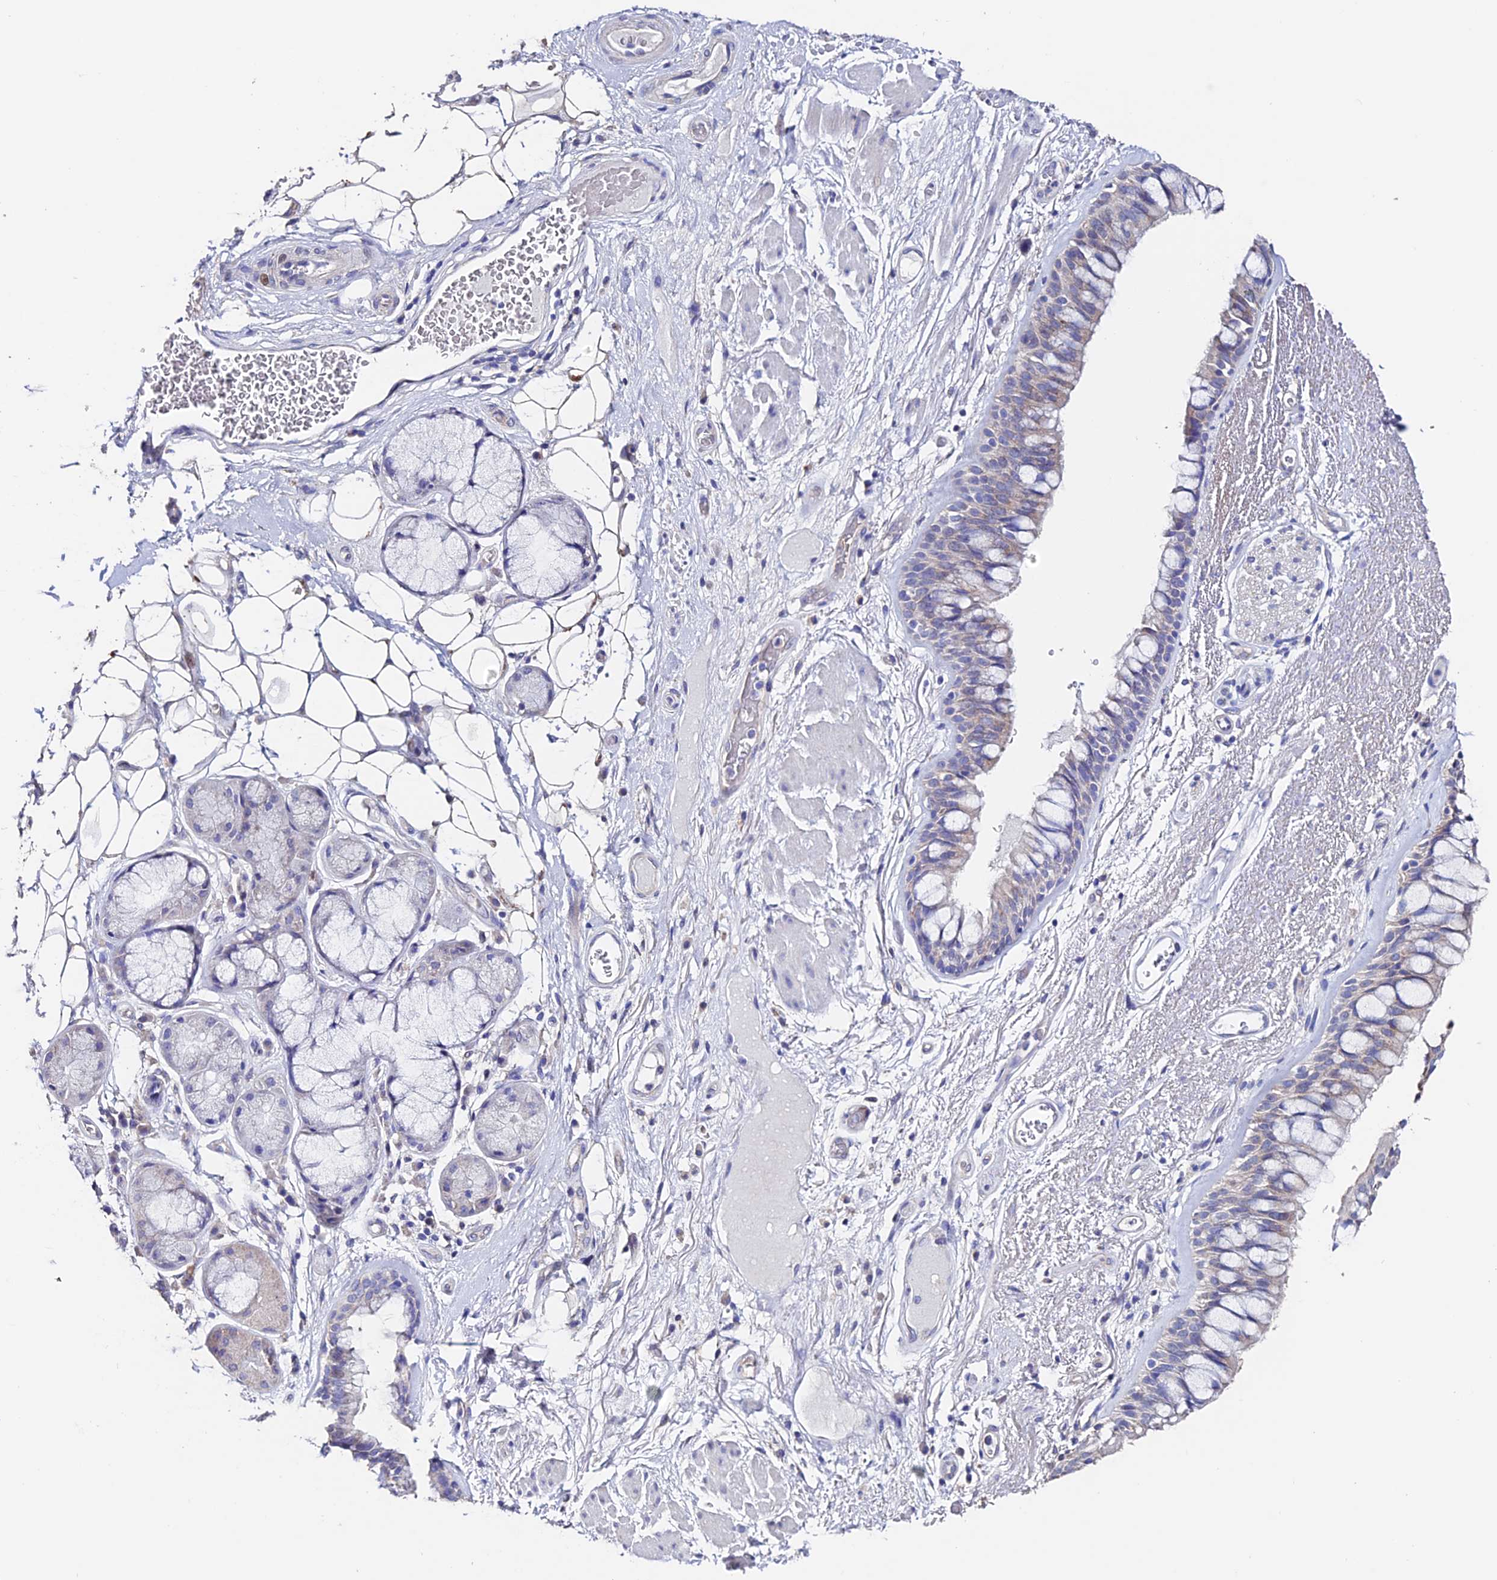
{"staining": {"intensity": "weak", "quantity": "<25%", "location": "cytoplasmic/membranous"}, "tissue": "bronchus", "cell_type": "Respiratory epithelial cells", "image_type": "normal", "snomed": [{"axis": "morphology", "description": "Normal tissue, NOS"}, {"axis": "morphology", "description": "Squamous cell carcinoma, NOS"}, {"axis": "topography", "description": "Lymph node"}, {"axis": "topography", "description": "Bronchus"}, {"axis": "topography", "description": "Lung"}], "caption": "The photomicrograph displays no significant expression in respiratory epithelial cells of bronchus.", "gene": "ESM1", "patient": {"sex": "male", "age": 66}}